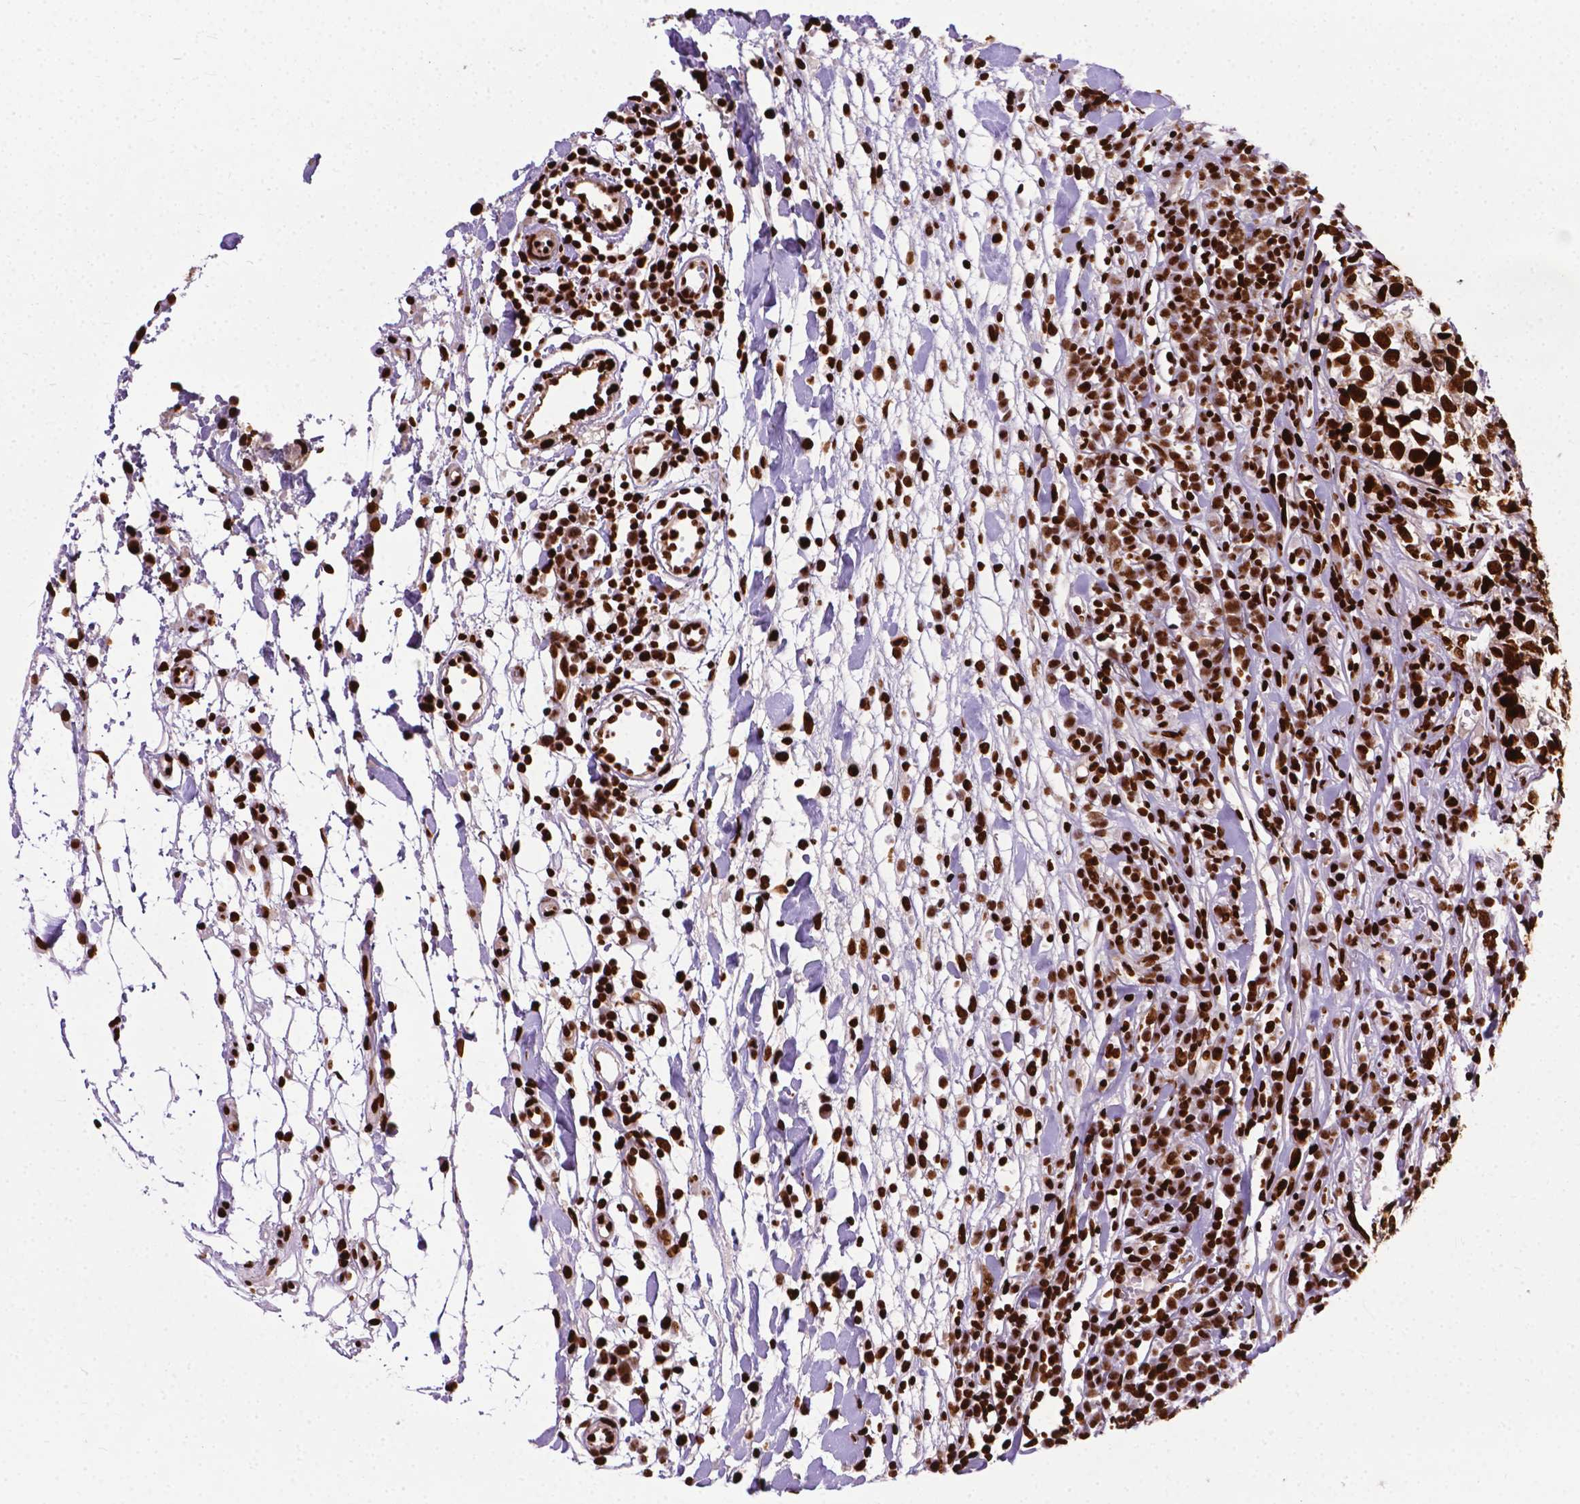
{"staining": {"intensity": "strong", "quantity": ">75%", "location": "nuclear"}, "tissue": "breast cancer", "cell_type": "Tumor cells", "image_type": "cancer", "snomed": [{"axis": "morphology", "description": "Duct carcinoma"}, {"axis": "topography", "description": "Breast"}], "caption": "Tumor cells show high levels of strong nuclear positivity in approximately >75% of cells in breast infiltrating ductal carcinoma.", "gene": "SMIM5", "patient": {"sex": "female", "age": 30}}